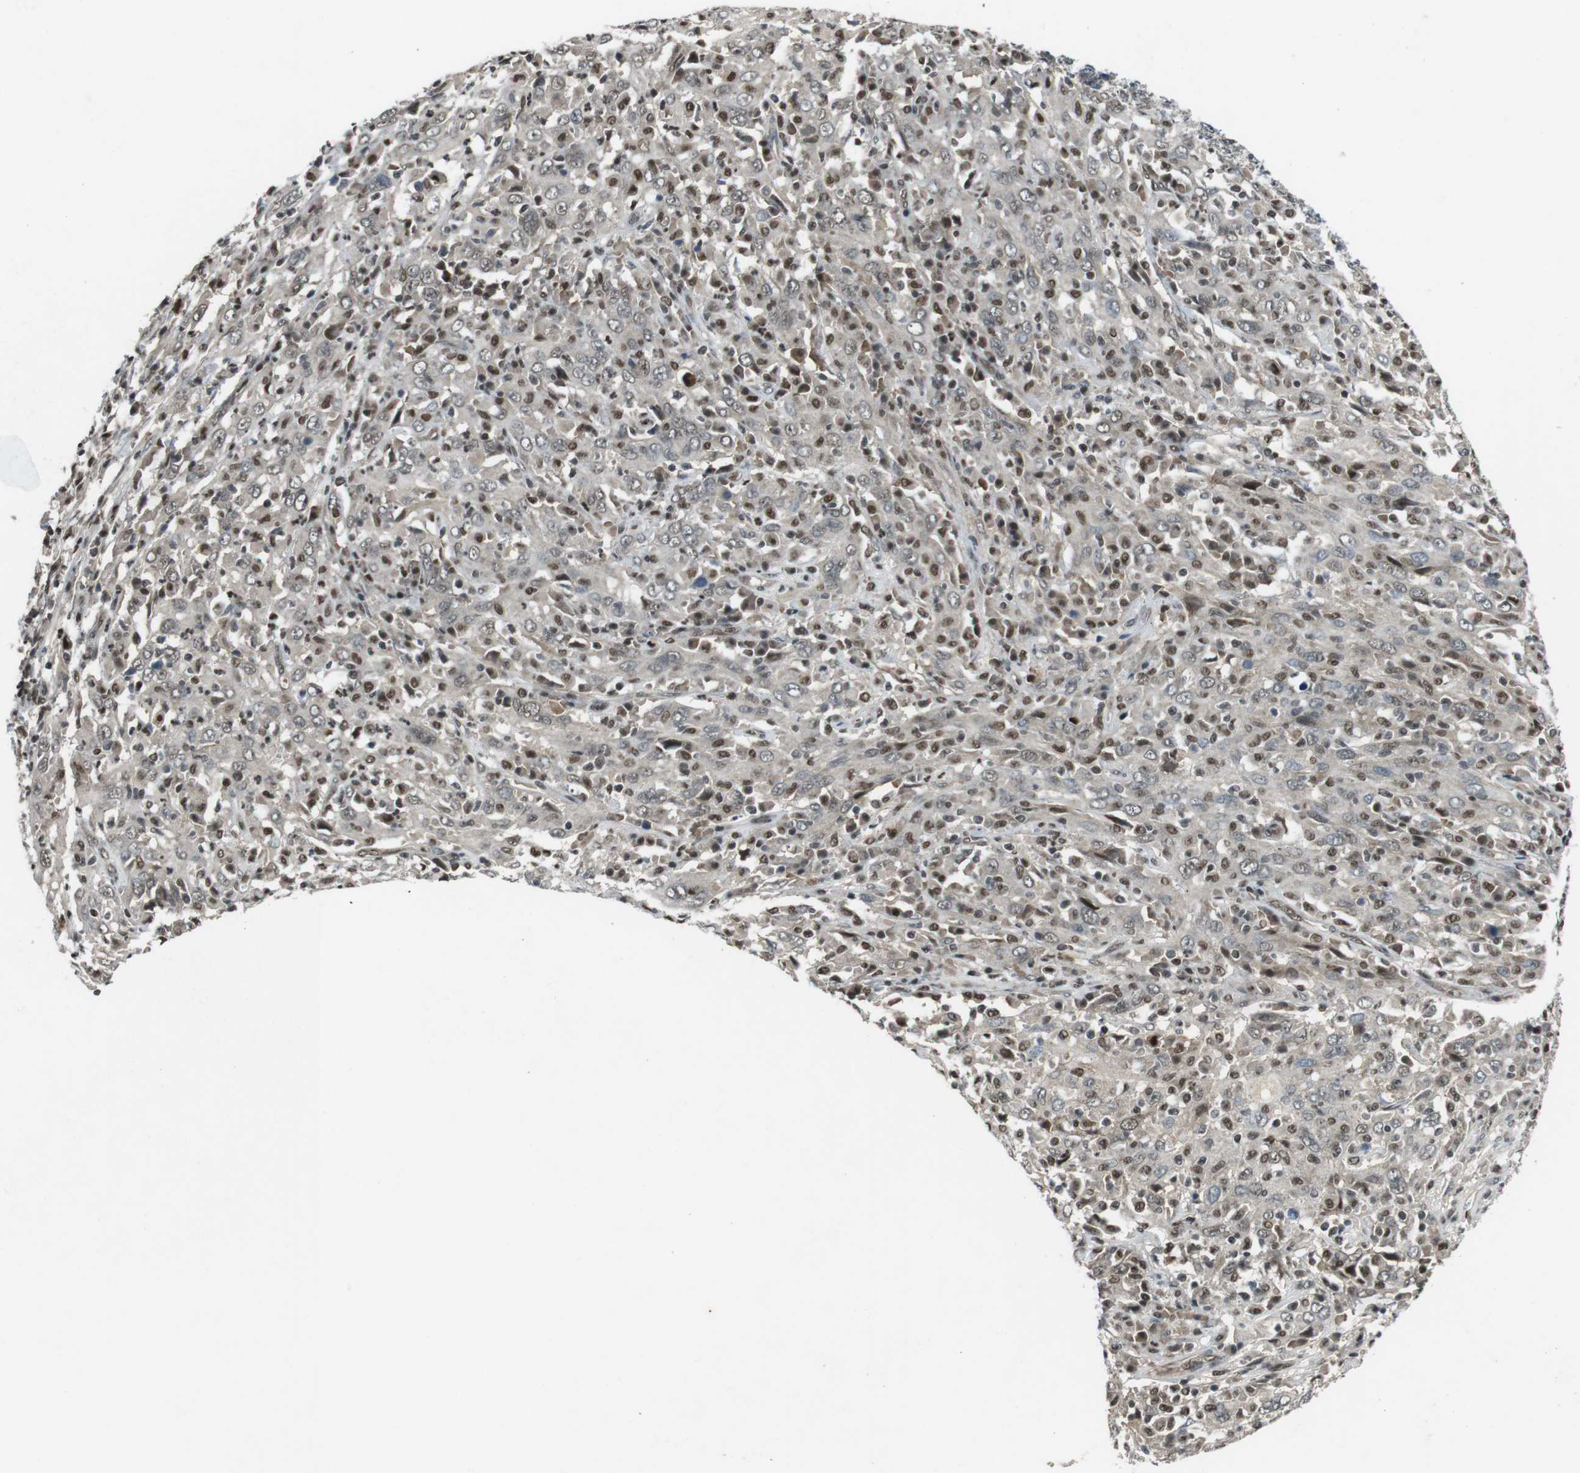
{"staining": {"intensity": "moderate", "quantity": ">75%", "location": "nuclear"}, "tissue": "cervical cancer", "cell_type": "Tumor cells", "image_type": "cancer", "snomed": [{"axis": "morphology", "description": "Squamous cell carcinoma, NOS"}, {"axis": "topography", "description": "Cervix"}], "caption": "Brown immunohistochemical staining in human cervical squamous cell carcinoma displays moderate nuclear positivity in approximately >75% of tumor cells.", "gene": "MAPKAPK5", "patient": {"sex": "female", "age": 46}}